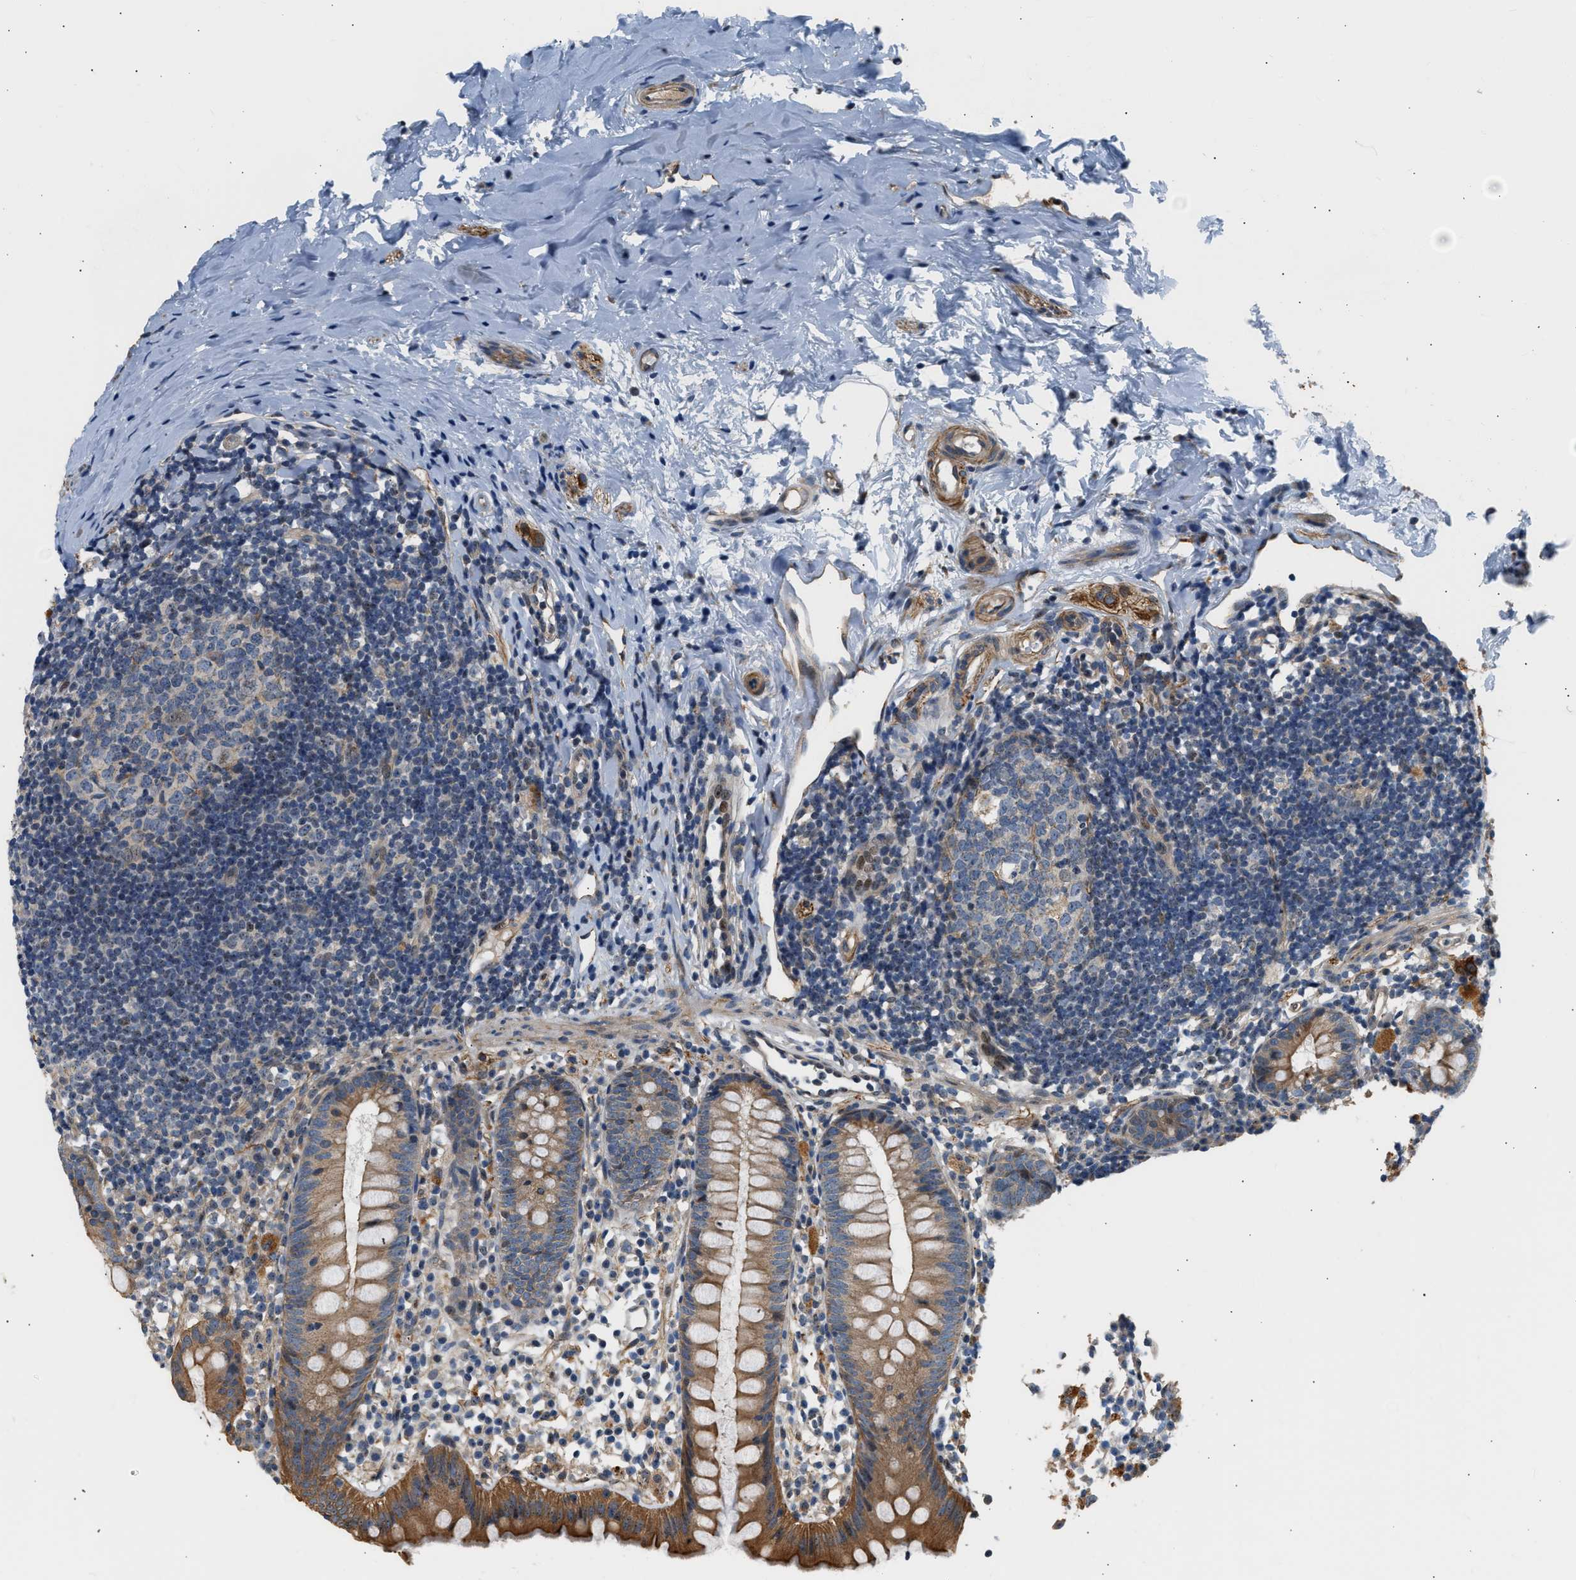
{"staining": {"intensity": "strong", "quantity": ">75%", "location": "cytoplasmic/membranous"}, "tissue": "appendix", "cell_type": "Glandular cells", "image_type": "normal", "snomed": [{"axis": "morphology", "description": "Normal tissue, NOS"}, {"axis": "topography", "description": "Appendix"}], "caption": "Glandular cells reveal strong cytoplasmic/membranous expression in about >75% of cells in unremarkable appendix. (Brightfield microscopy of DAB IHC at high magnification).", "gene": "WDR31", "patient": {"sex": "female", "age": 20}}